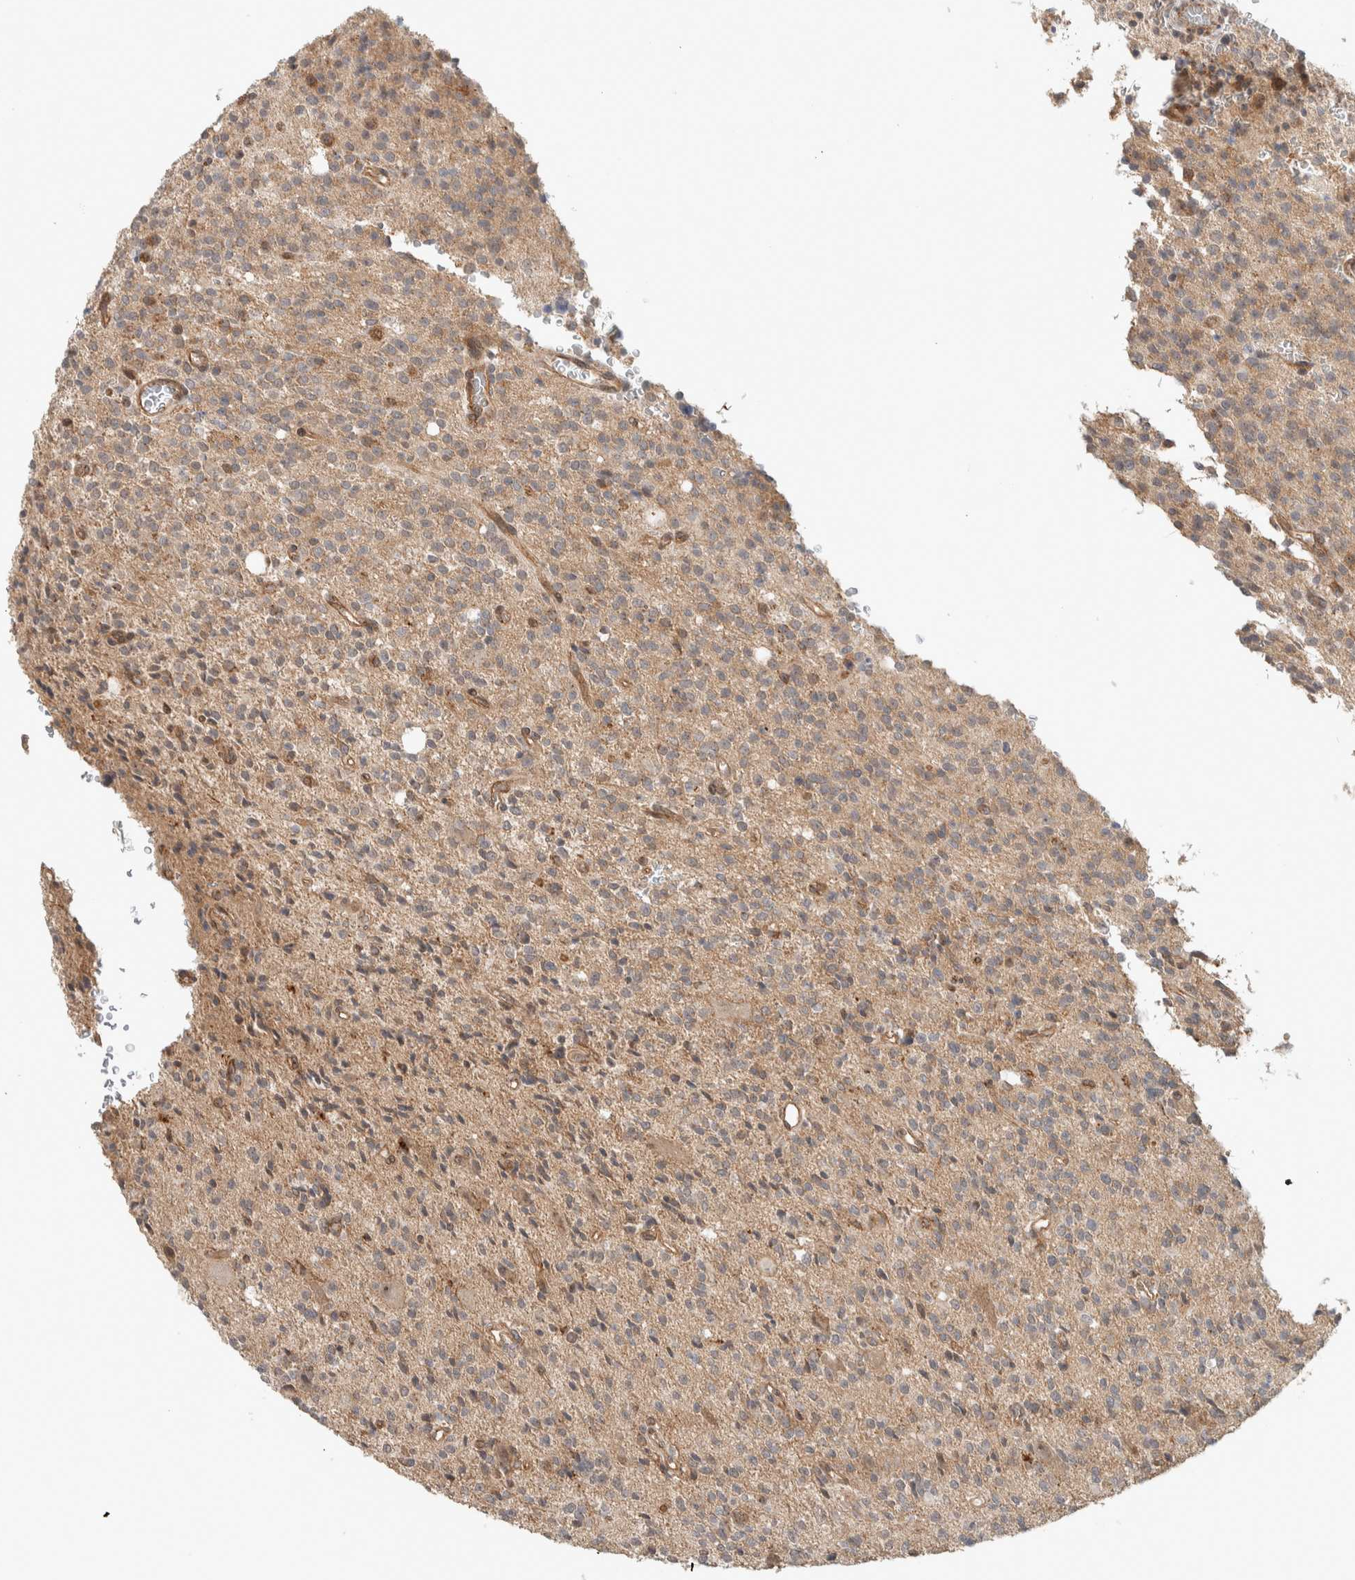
{"staining": {"intensity": "weak", "quantity": "<25%", "location": "cytoplasmic/membranous"}, "tissue": "glioma", "cell_type": "Tumor cells", "image_type": "cancer", "snomed": [{"axis": "morphology", "description": "Glioma, malignant, High grade"}, {"axis": "topography", "description": "Brain"}], "caption": "Protein analysis of glioma reveals no significant positivity in tumor cells.", "gene": "DEPTOR", "patient": {"sex": "male", "age": 34}}